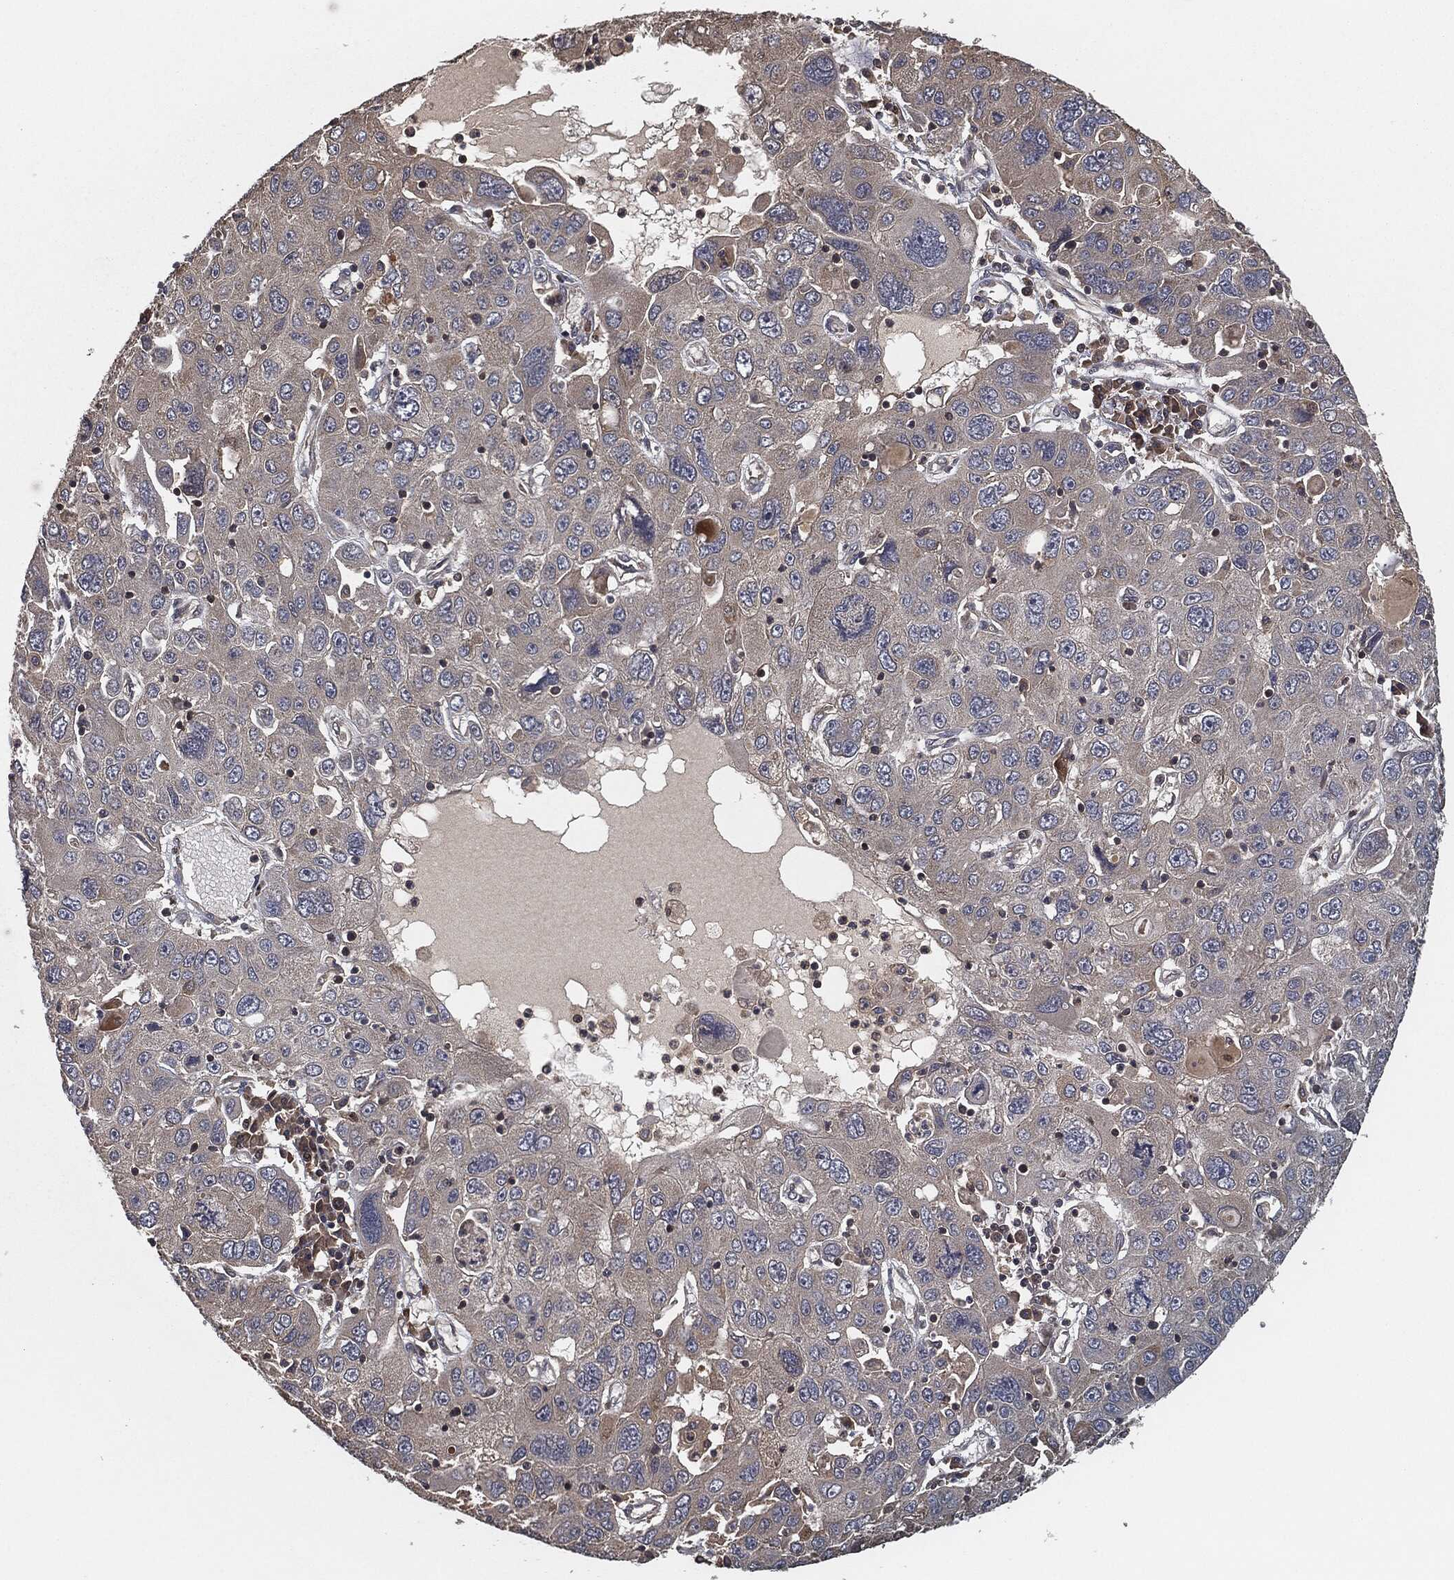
{"staining": {"intensity": "weak", "quantity": "<25%", "location": "cytoplasmic/membranous"}, "tissue": "stomach cancer", "cell_type": "Tumor cells", "image_type": "cancer", "snomed": [{"axis": "morphology", "description": "Adenocarcinoma, NOS"}, {"axis": "topography", "description": "Stomach"}], "caption": "DAB (3,3'-diaminobenzidine) immunohistochemical staining of stomach cancer displays no significant positivity in tumor cells.", "gene": "ERBIN", "patient": {"sex": "male", "age": 56}}